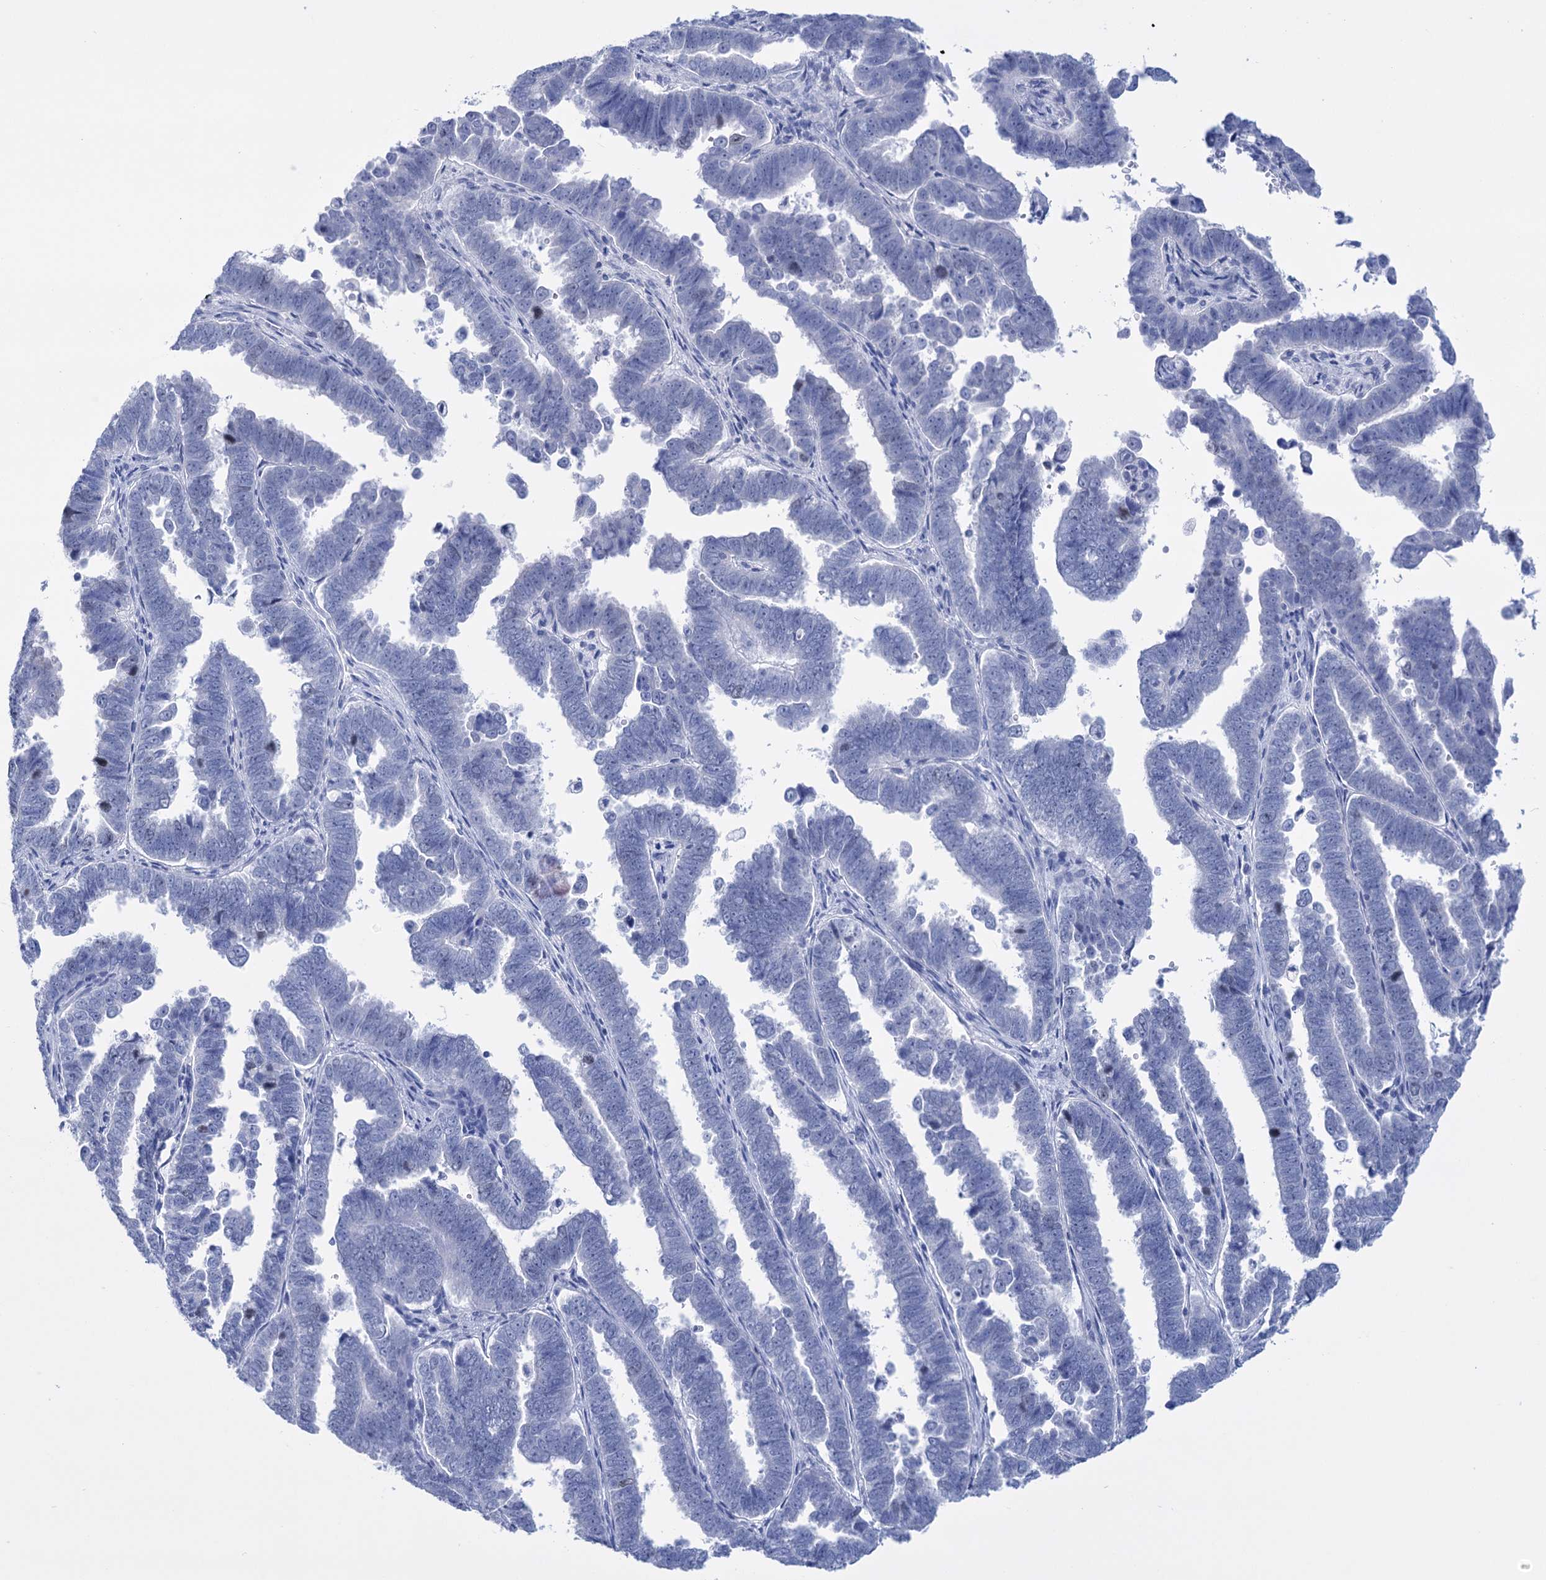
{"staining": {"intensity": "negative", "quantity": "none", "location": "none"}, "tissue": "endometrial cancer", "cell_type": "Tumor cells", "image_type": "cancer", "snomed": [{"axis": "morphology", "description": "Adenocarcinoma, NOS"}, {"axis": "topography", "description": "Endometrium"}], "caption": "IHC of adenocarcinoma (endometrial) reveals no expression in tumor cells. (Stains: DAB (3,3'-diaminobenzidine) immunohistochemistry (IHC) with hematoxylin counter stain, Microscopy: brightfield microscopy at high magnification).", "gene": "FBXW12", "patient": {"sex": "female", "age": 75}}